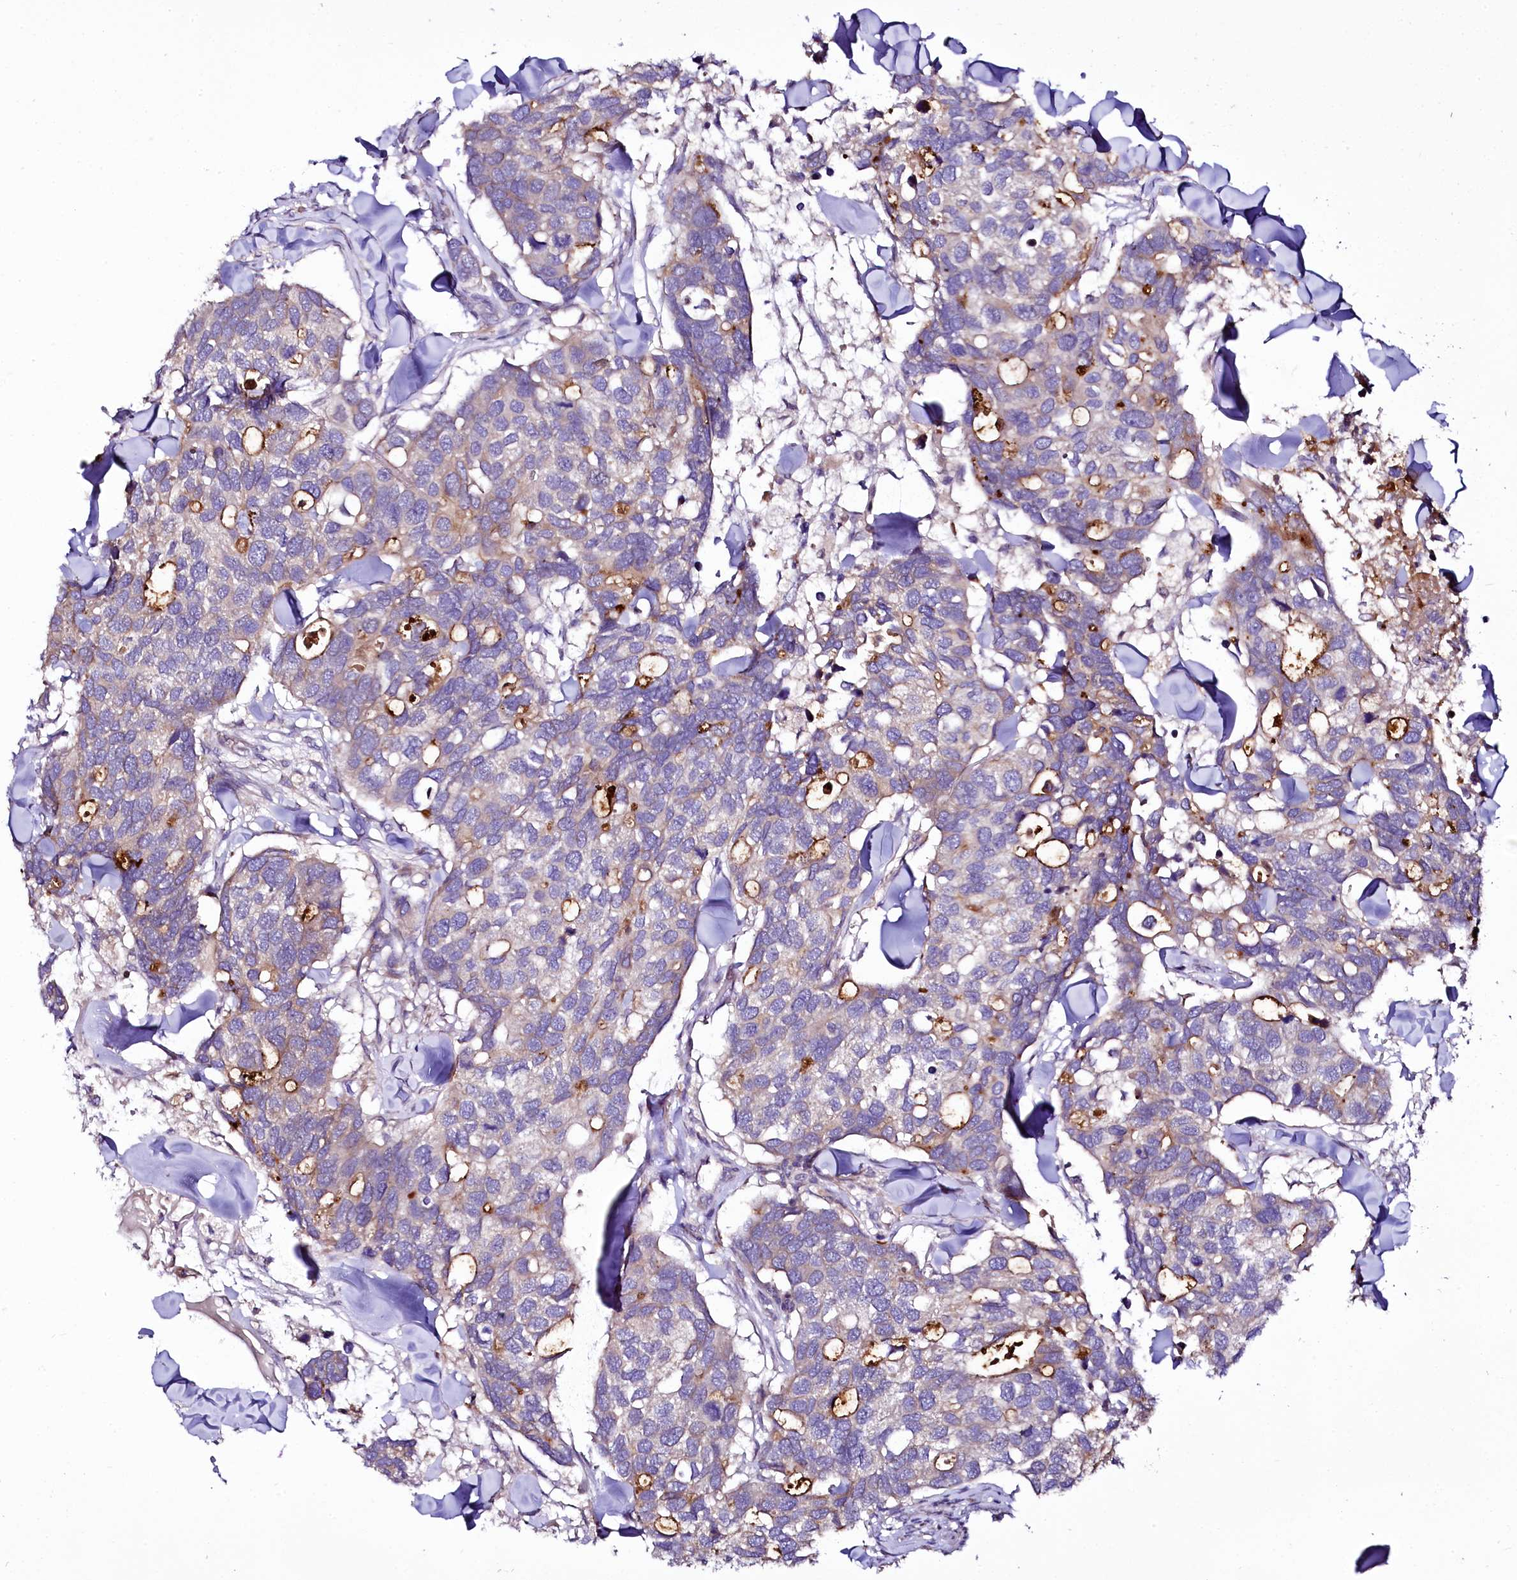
{"staining": {"intensity": "moderate", "quantity": "<25%", "location": "cytoplasmic/membranous"}, "tissue": "breast cancer", "cell_type": "Tumor cells", "image_type": "cancer", "snomed": [{"axis": "morphology", "description": "Duct carcinoma"}, {"axis": "topography", "description": "Breast"}], "caption": "Moderate cytoplasmic/membranous protein expression is appreciated in approximately <25% of tumor cells in invasive ductal carcinoma (breast). (DAB (3,3'-diaminobenzidine) IHC, brown staining for protein, blue staining for nuclei).", "gene": "ZC3H12C", "patient": {"sex": "female", "age": 83}}